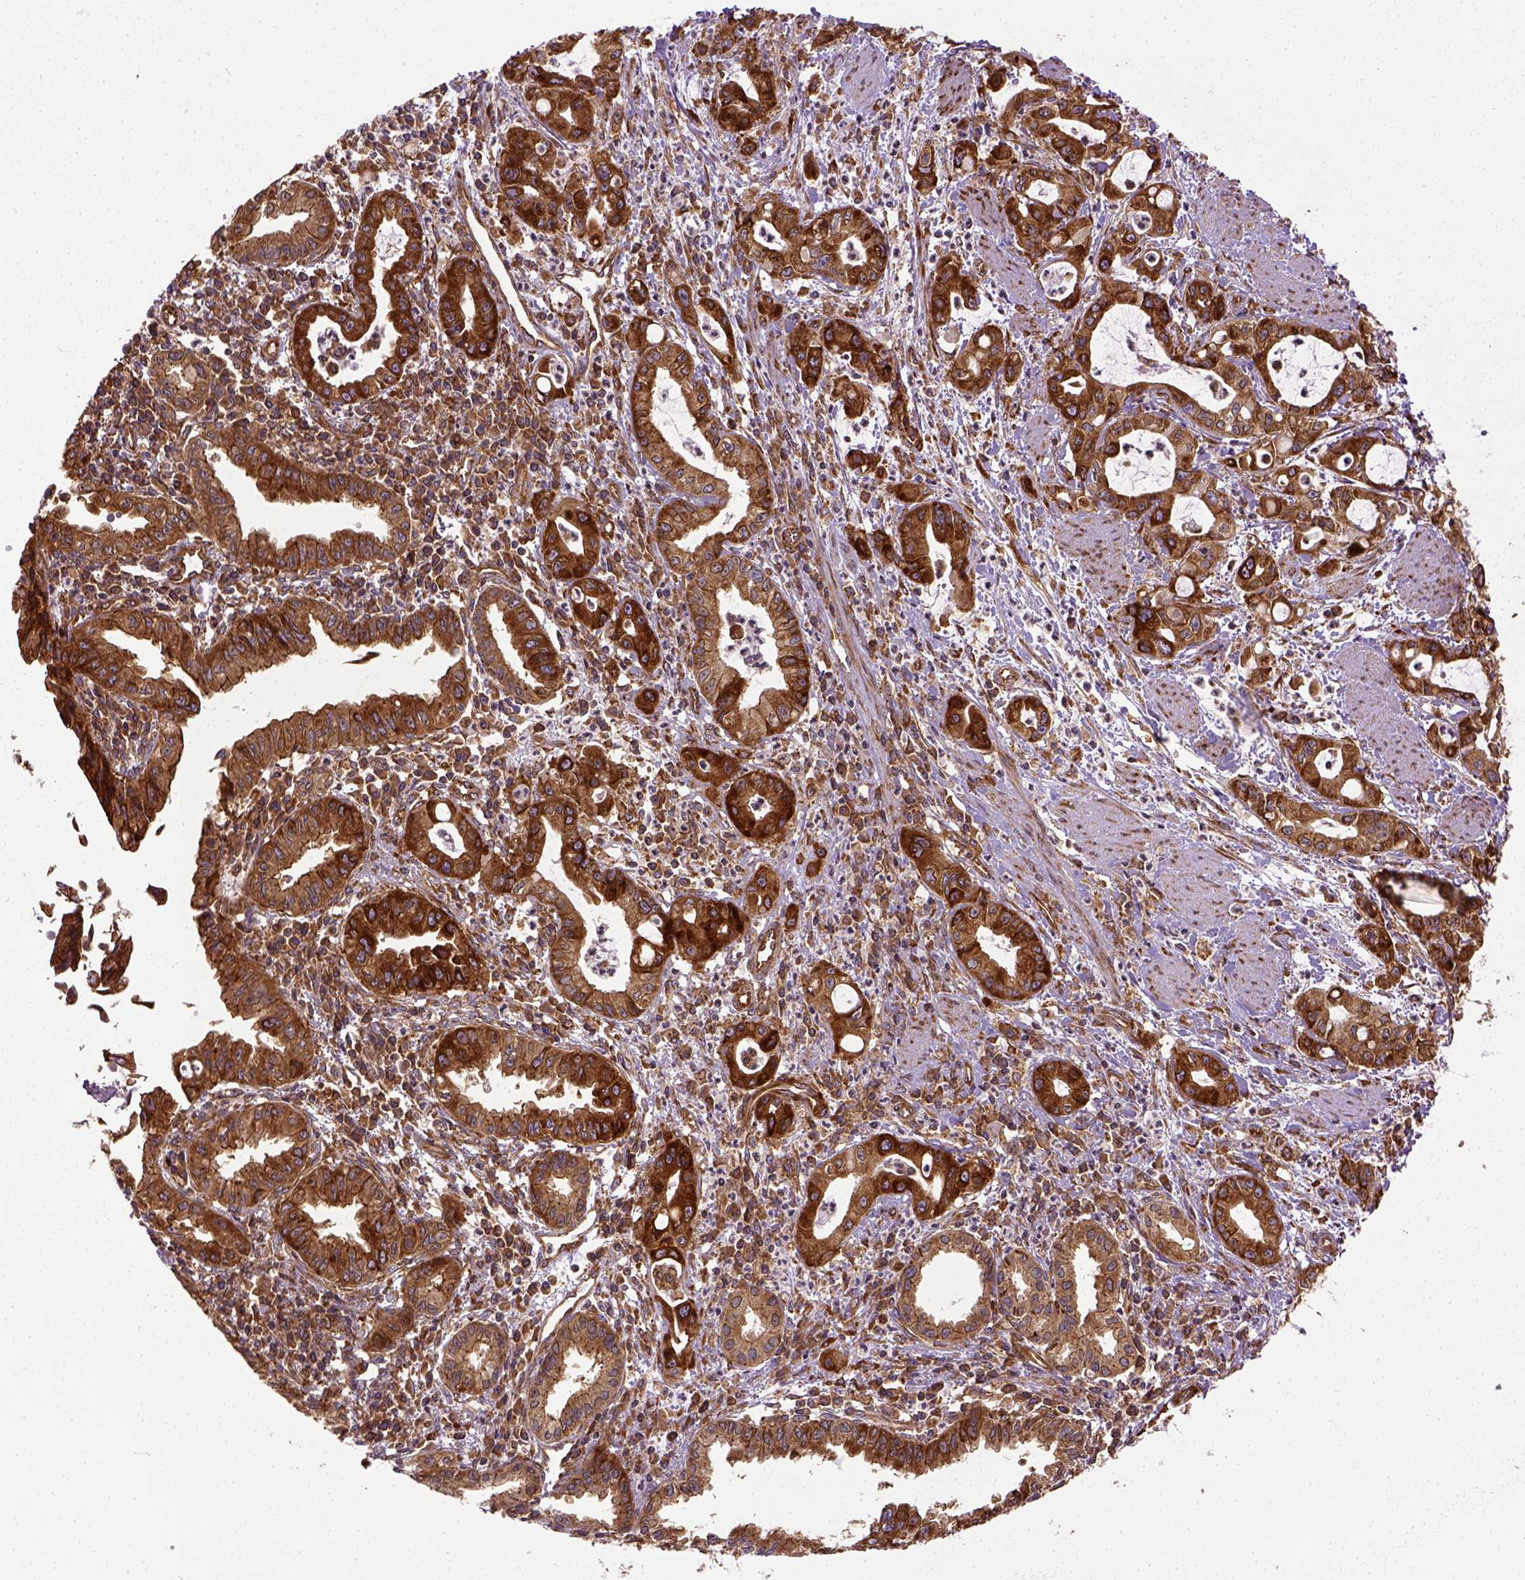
{"staining": {"intensity": "strong", "quantity": ">75%", "location": "cytoplasmic/membranous"}, "tissue": "pancreatic cancer", "cell_type": "Tumor cells", "image_type": "cancer", "snomed": [{"axis": "morphology", "description": "Adenocarcinoma, NOS"}, {"axis": "topography", "description": "Pancreas"}], "caption": "Immunohistochemistry histopathology image of neoplastic tissue: human pancreatic adenocarcinoma stained using IHC shows high levels of strong protein expression localized specifically in the cytoplasmic/membranous of tumor cells, appearing as a cytoplasmic/membranous brown color.", "gene": "CAPRIN1", "patient": {"sex": "male", "age": 72}}